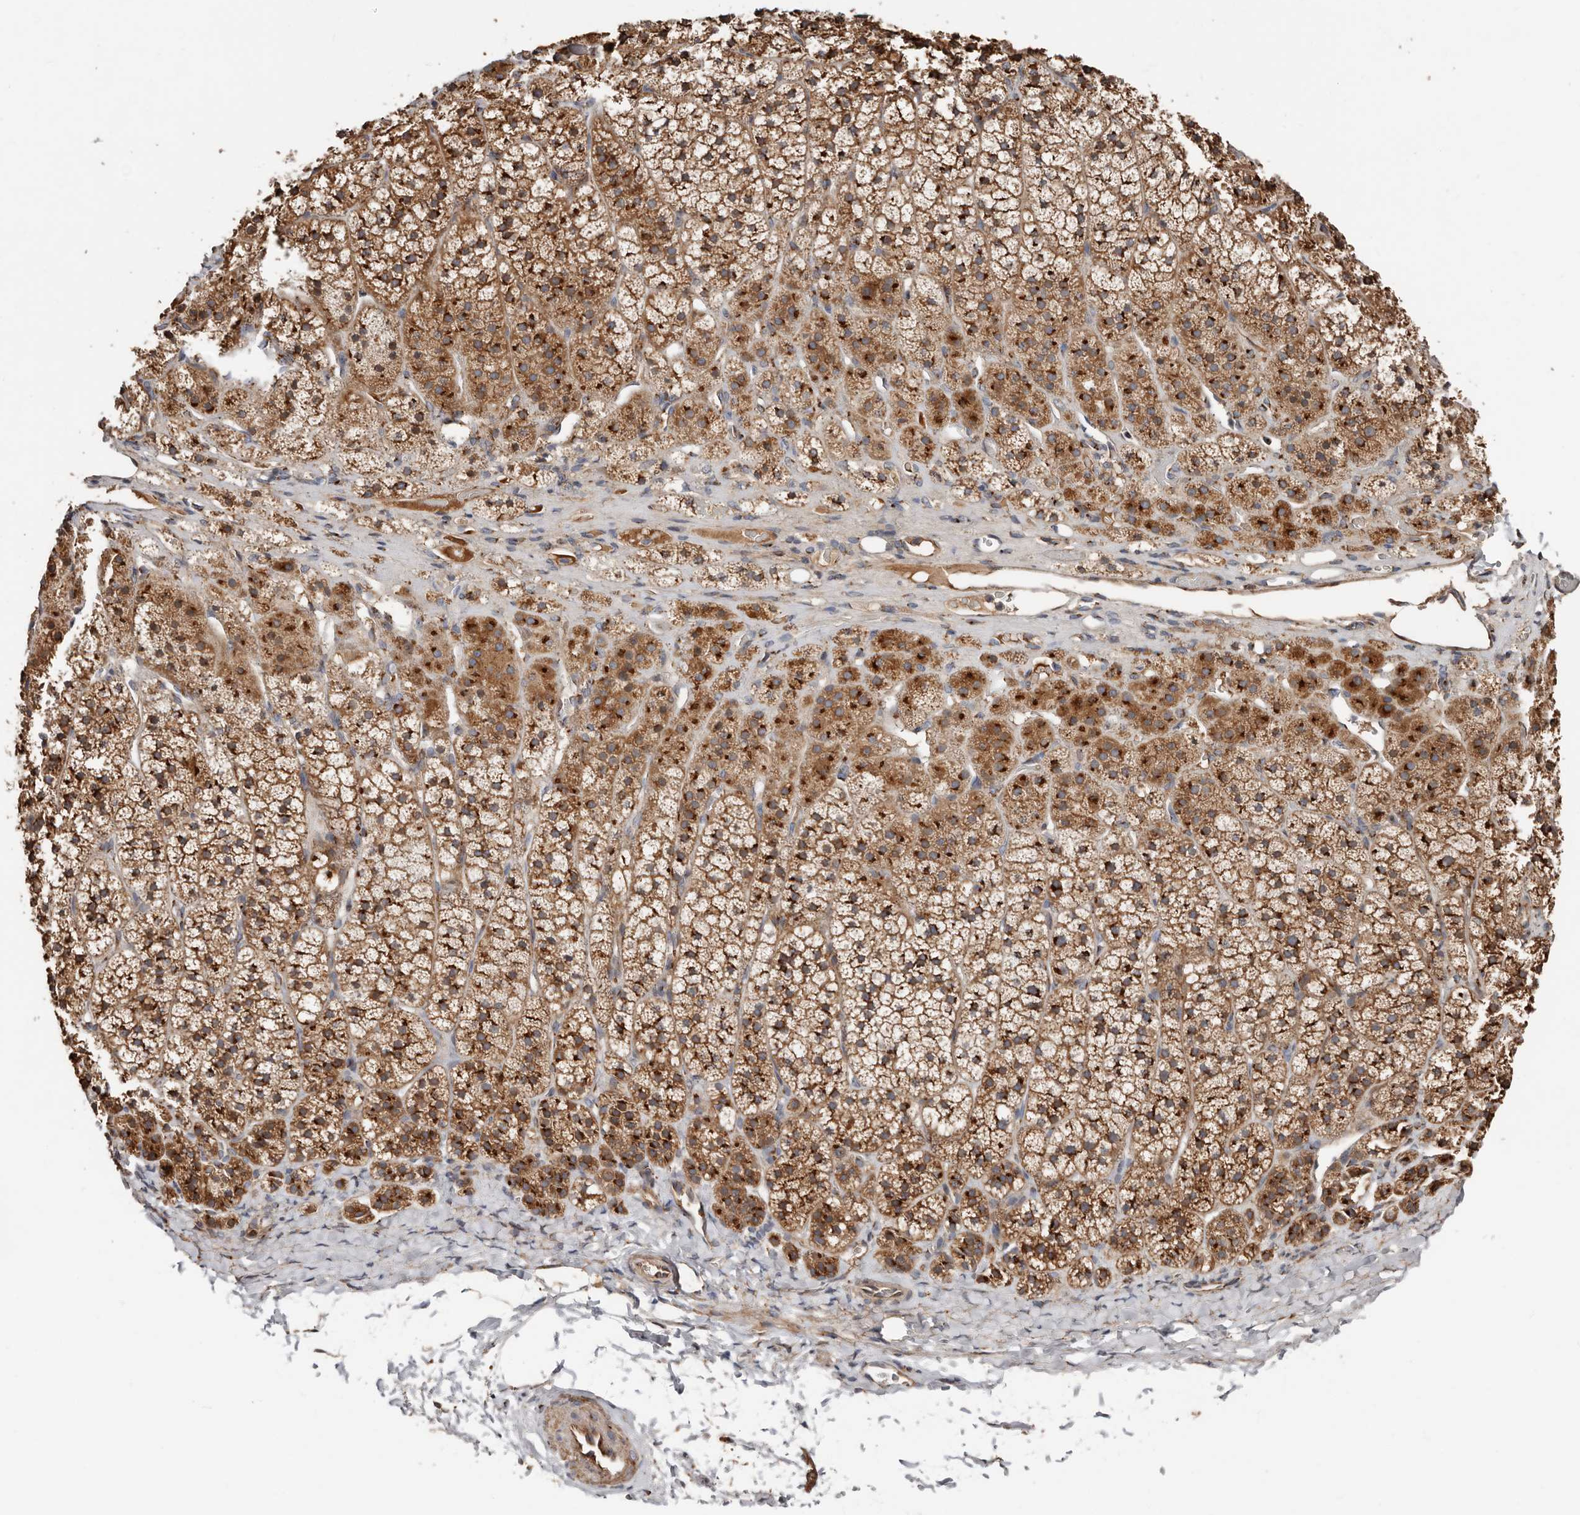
{"staining": {"intensity": "strong", "quantity": ">75%", "location": "cytoplasmic/membranous"}, "tissue": "adrenal gland", "cell_type": "Glandular cells", "image_type": "normal", "snomed": [{"axis": "morphology", "description": "Normal tissue, NOS"}, {"axis": "topography", "description": "Adrenal gland"}], "caption": "A brown stain shows strong cytoplasmic/membranous staining of a protein in glandular cells of benign human adrenal gland. (DAB (3,3'-diaminobenzidine) IHC with brightfield microscopy, high magnification).", "gene": "COG1", "patient": {"sex": "female", "age": 44}}